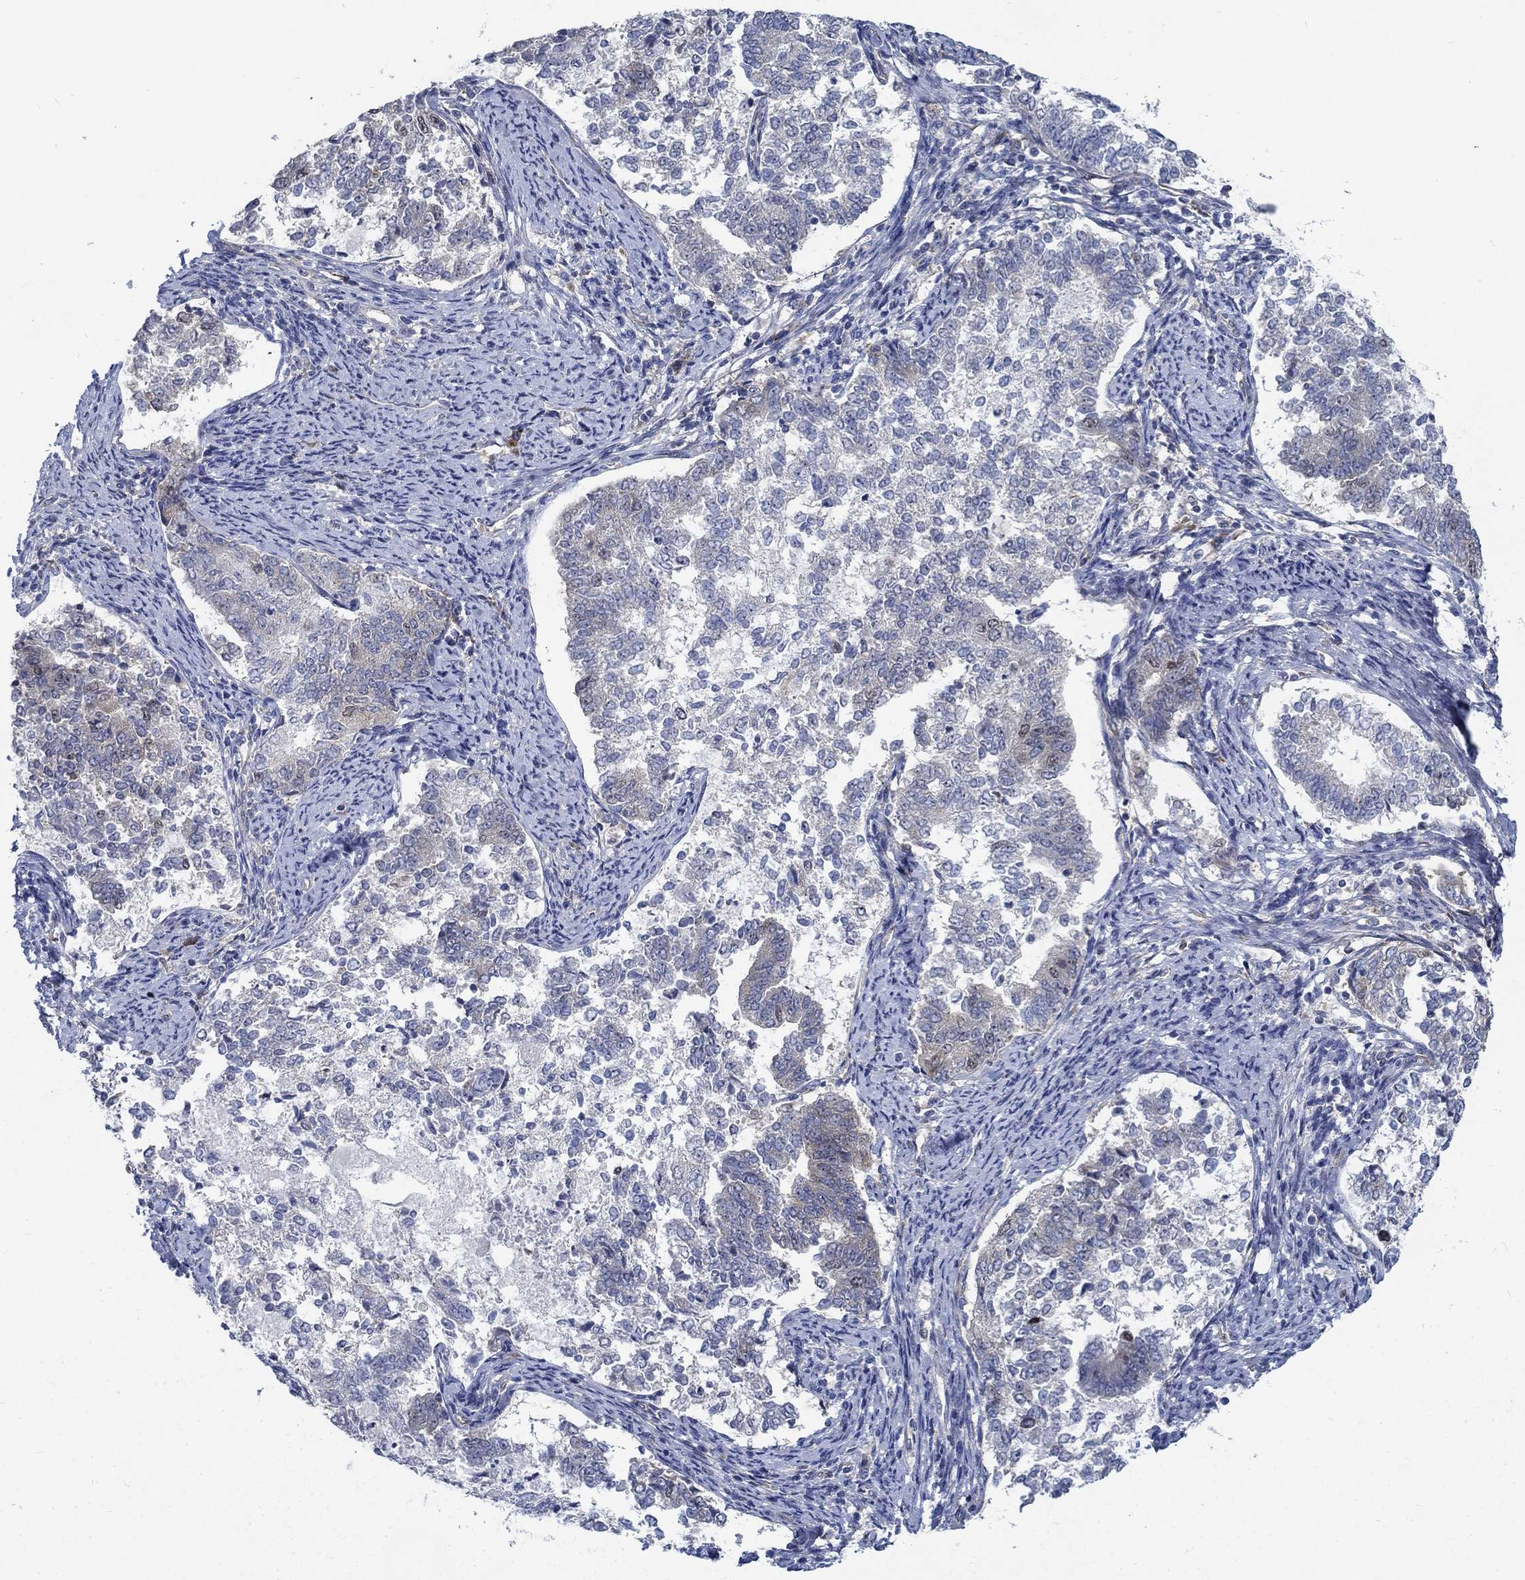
{"staining": {"intensity": "weak", "quantity": "25%-75%", "location": "cytoplasmic/membranous"}, "tissue": "endometrial cancer", "cell_type": "Tumor cells", "image_type": "cancer", "snomed": [{"axis": "morphology", "description": "Adenocarcinoma, NOS"}, {"axis": "topography", "description": "Endometrium"}], "caption": "Approximately 25%-75% of tumor cells in endometrial cancer show weak cytoplasmic/membranous protein positivity as visualized by brown immunohistochemical staining.", "gene": "MMP24", "patient": {"sex": "female", "age": 65}}